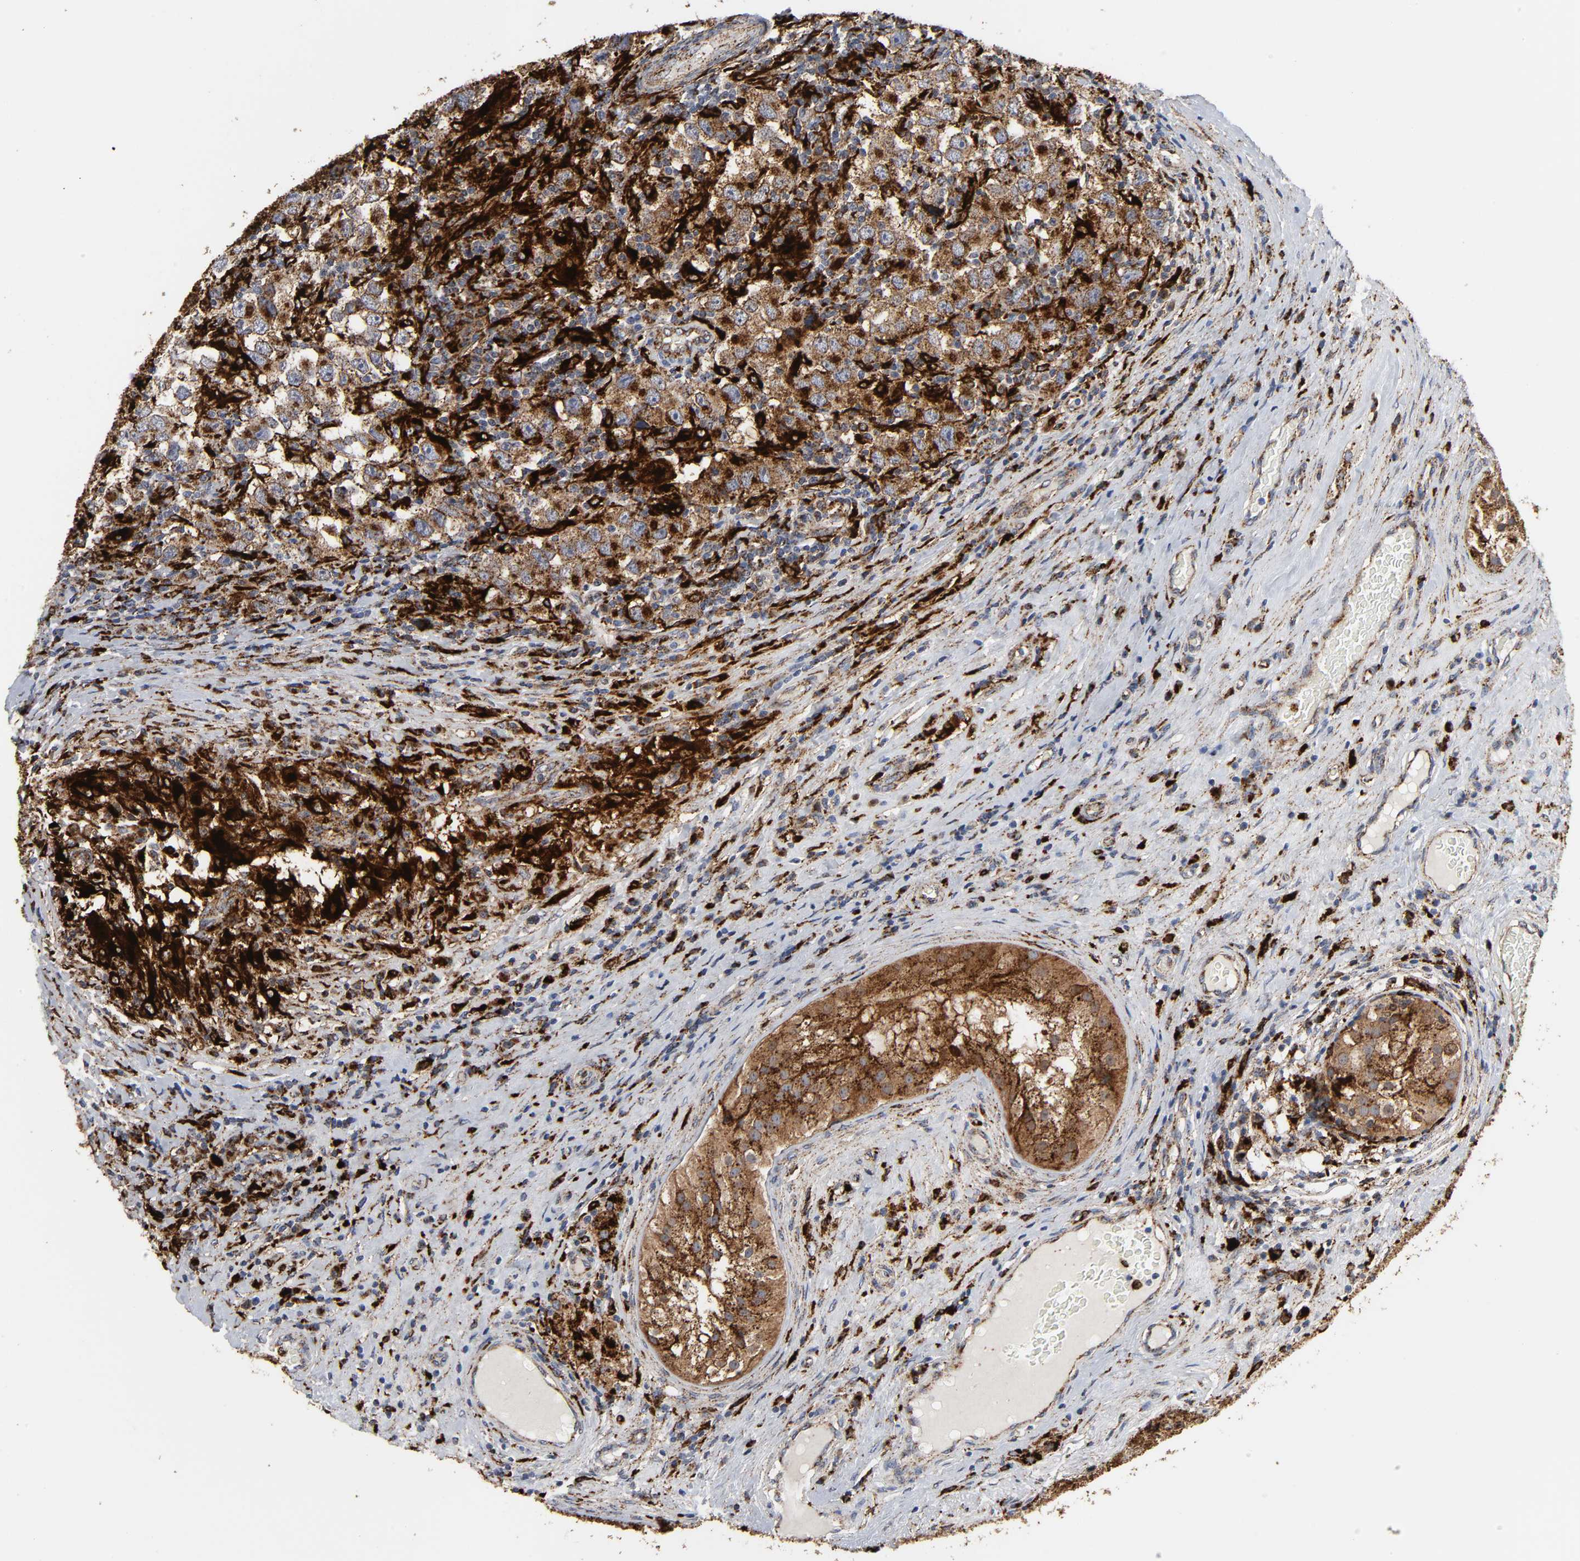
{"staining": {"intensity": "strong", "quantity": ">75%", "location": "cytoplasmic/membranous"}, "tissue": "testis cancer", "cell_type": "Tumor cells", "image_type": "cancer", "snomed": [{"axis": "morphology", "description": "Carcinoma, Embryonal, NOS"}, {"axis": "topography", "description": "Testis"}], "caption": "The histopathology image reveals a brown stain indicating the presence of a protein in the cytoplasmic/membranous of tumor cells in embryonal carcinoma (testis).", "gene": "PSAP", "patient": {"sex": "male", "age": 21}}